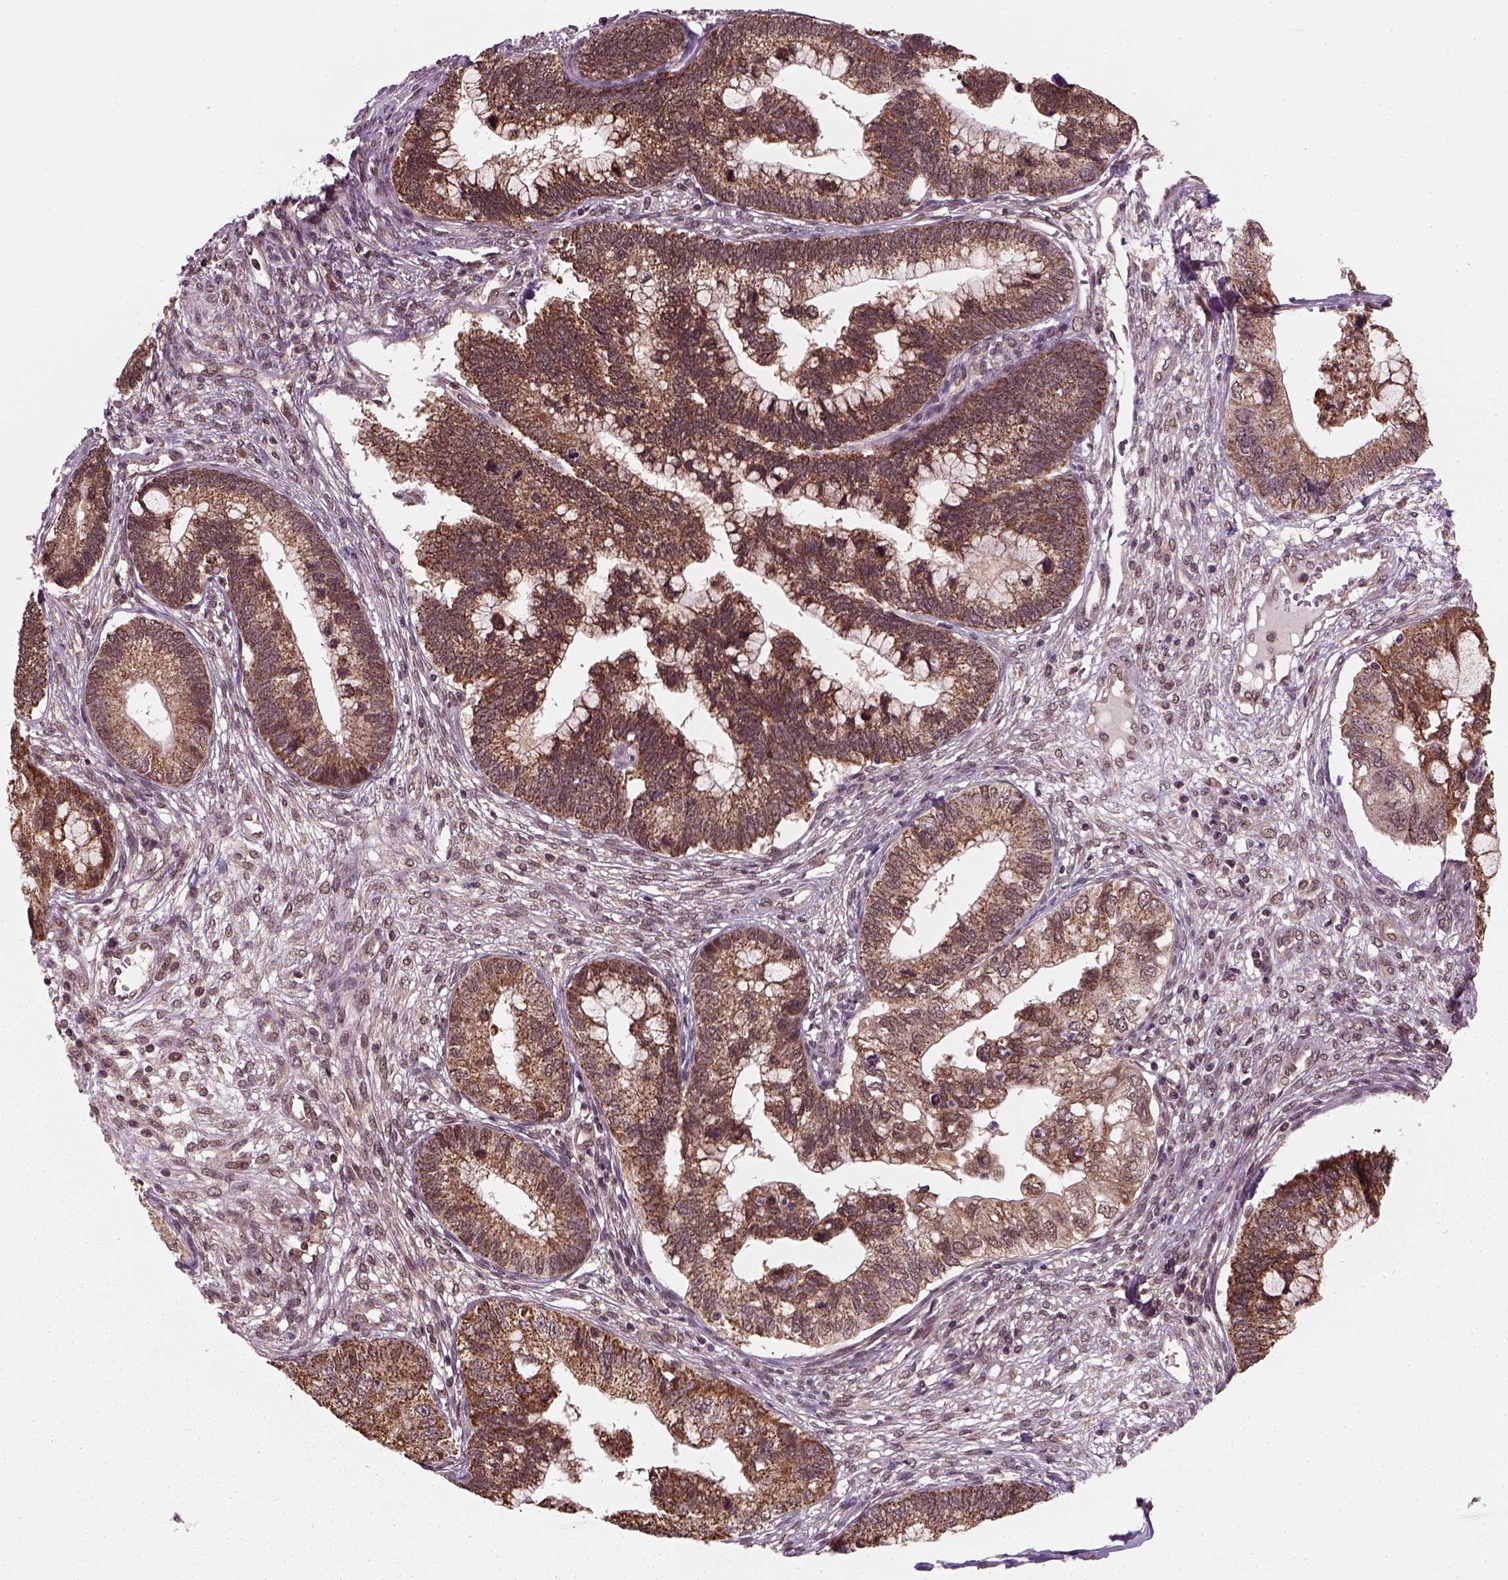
{"staining": {"intensity": "strong", "quantity": ">75%", "location": "cytoplasmic/membranous"}, "tissue": "cervical cancer", "cell_type": "Tumor cells", "image_type": "cancer", "snomed": [{"axis": "morphology", "description": "Adenocarcinoma, NOS"}, {"axis": "topography", "description": "Cervix"}], "caption": "High-power microscopy captured an immunohistochemistry (IHC) image of cervical cancer, revealing strong cytoplasmic/membranous staining in approximately >75% of tumor cells.", "gene": "NUDT9", "patient": {"sex": "female", "age": 44}}